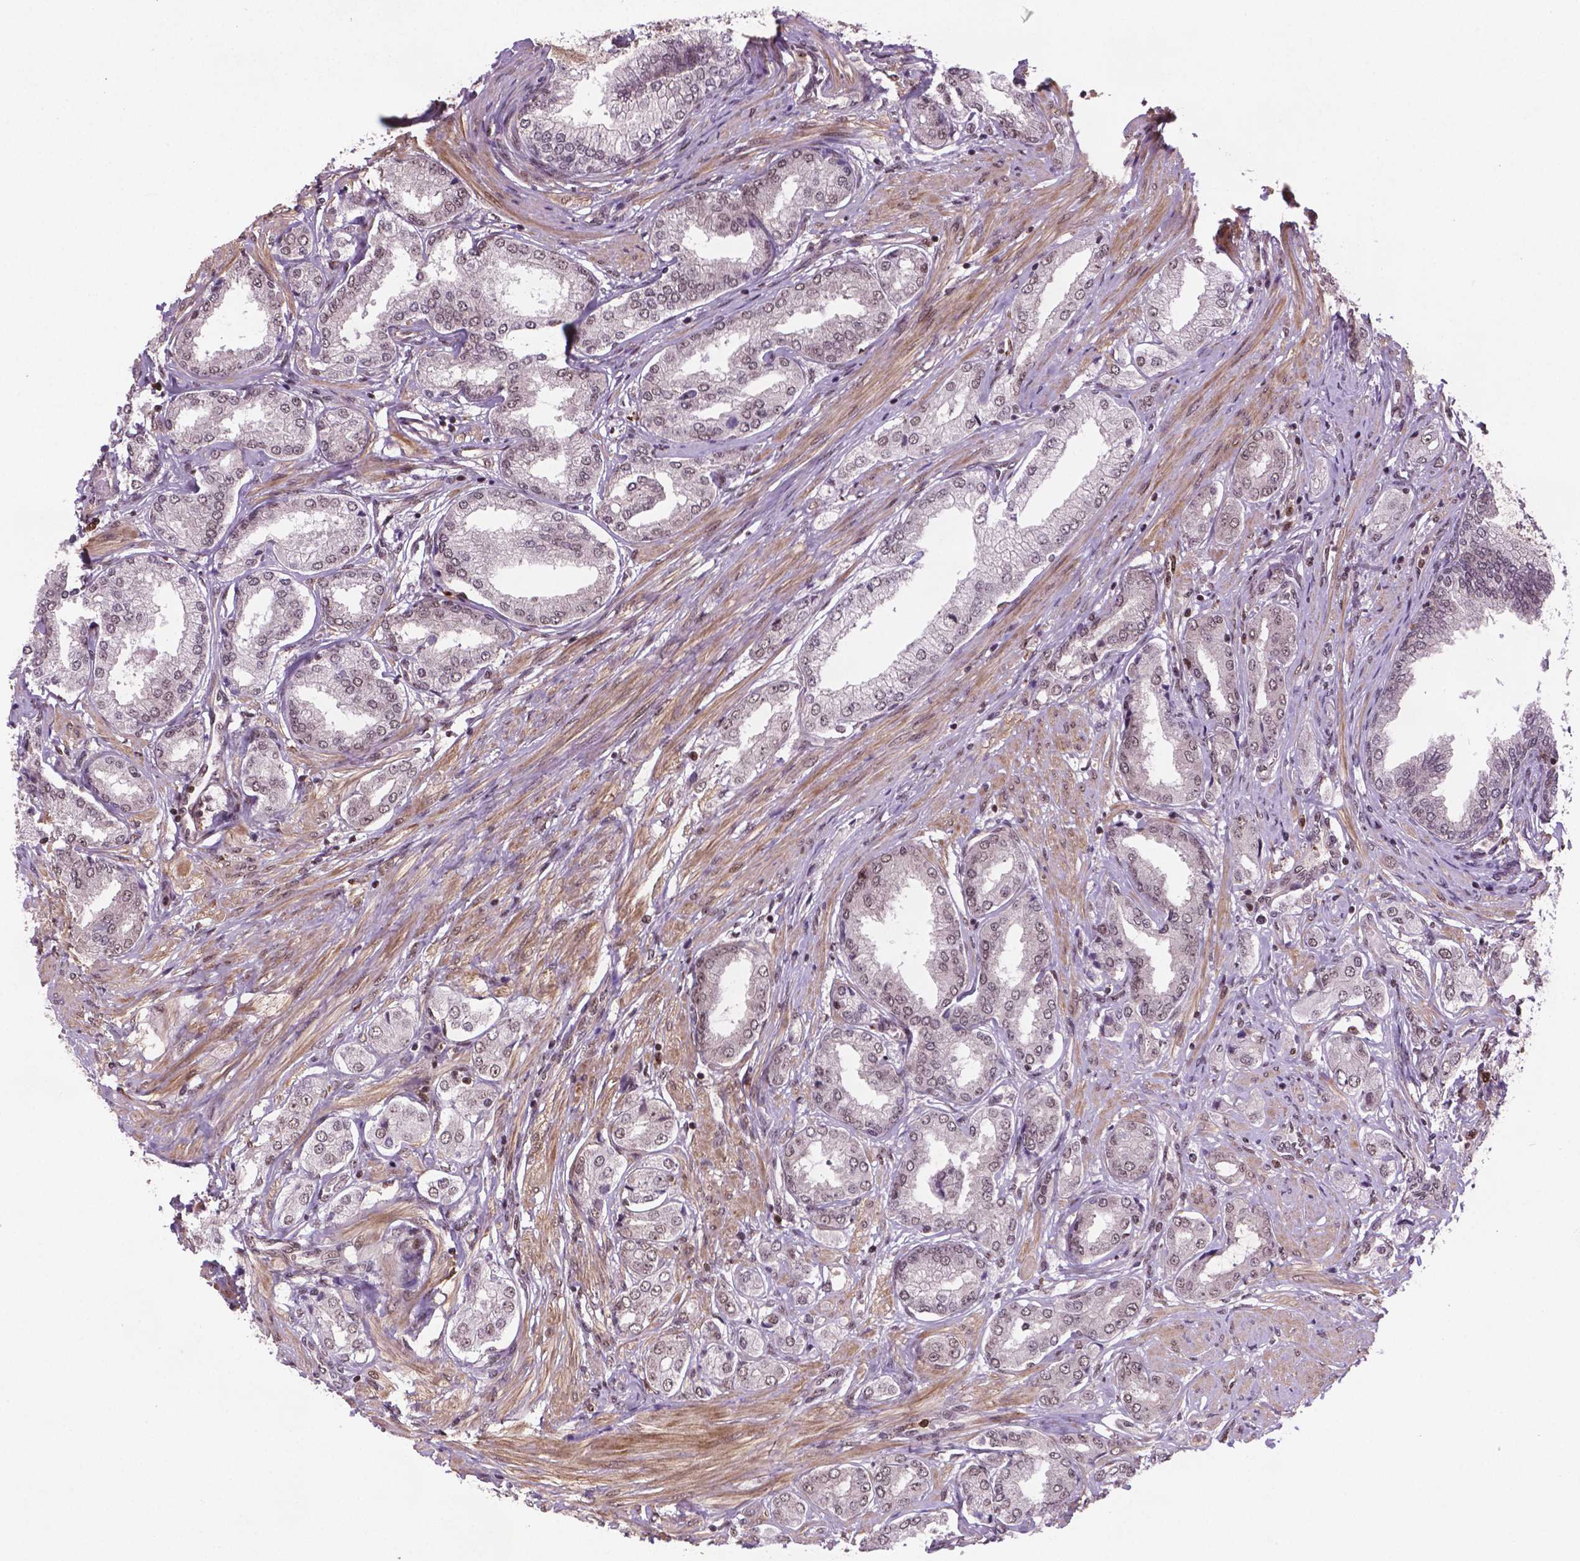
{"staining": {"intensity": "moderate", "quantity": "25%-75%", "location": "nuclear"}, "tissue": "prostate cancer", "cell_type": "Tumor cells", "image_type": "cancer", "snomed": [{"axis": "morphology", "description": "Adenocarcinoma, NOS"}, {"axis": "topography", "description": "Prostate"}], "caption": "Protein staining by IHC reveals moderate nuclear staining in about 25%-75% of tumor cells in prostate adenocarcinoma.", "gene": "SIRT6", "patient": {"sex": "male", "age": 63}}